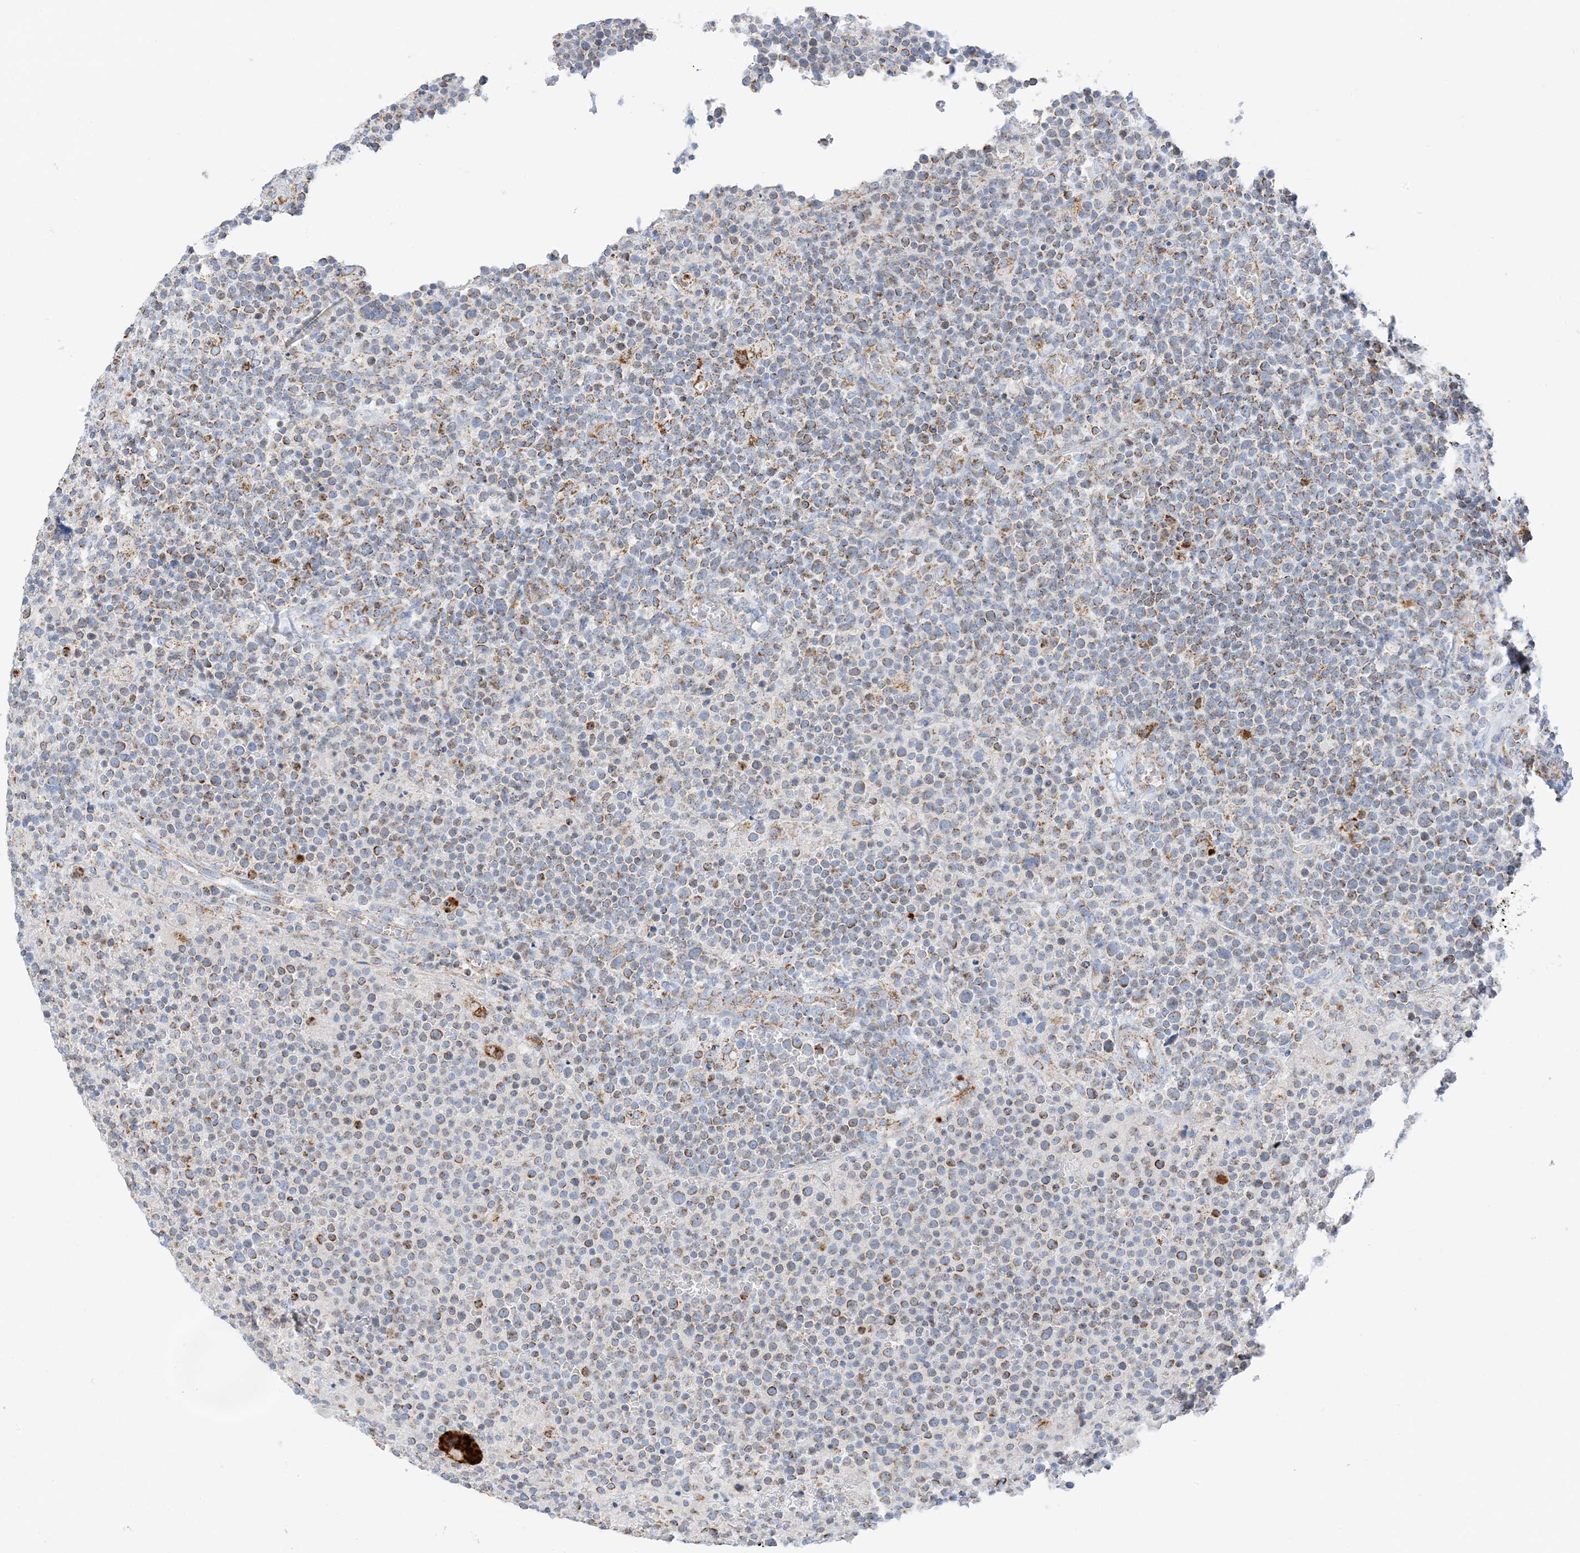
{"staining": {"intensity": "moderate", "quantity": ">75%", "location": "cytoplasmic/membranous"}, "tissue": "lymphoma", "cell_type": "Tumor cells", "image_type": "cancer", "snomed": [{"axis": "morphology", "description": "Malignant lymphoma, non-Hodgkin's type, High grade"}, {"axis": "topography", "description": "Lymph node"}], "caption": "A high-resolution image shows immunohistochemistry (IHC) staining of high-grade malignant lymphoma, non-Hodgkin's type, which reveals moderate cytoplasmic/membranous staining in about >75% of tumor cells.", "gene": "CAPN13", "patient": {"sex": "male", "age": 61}}